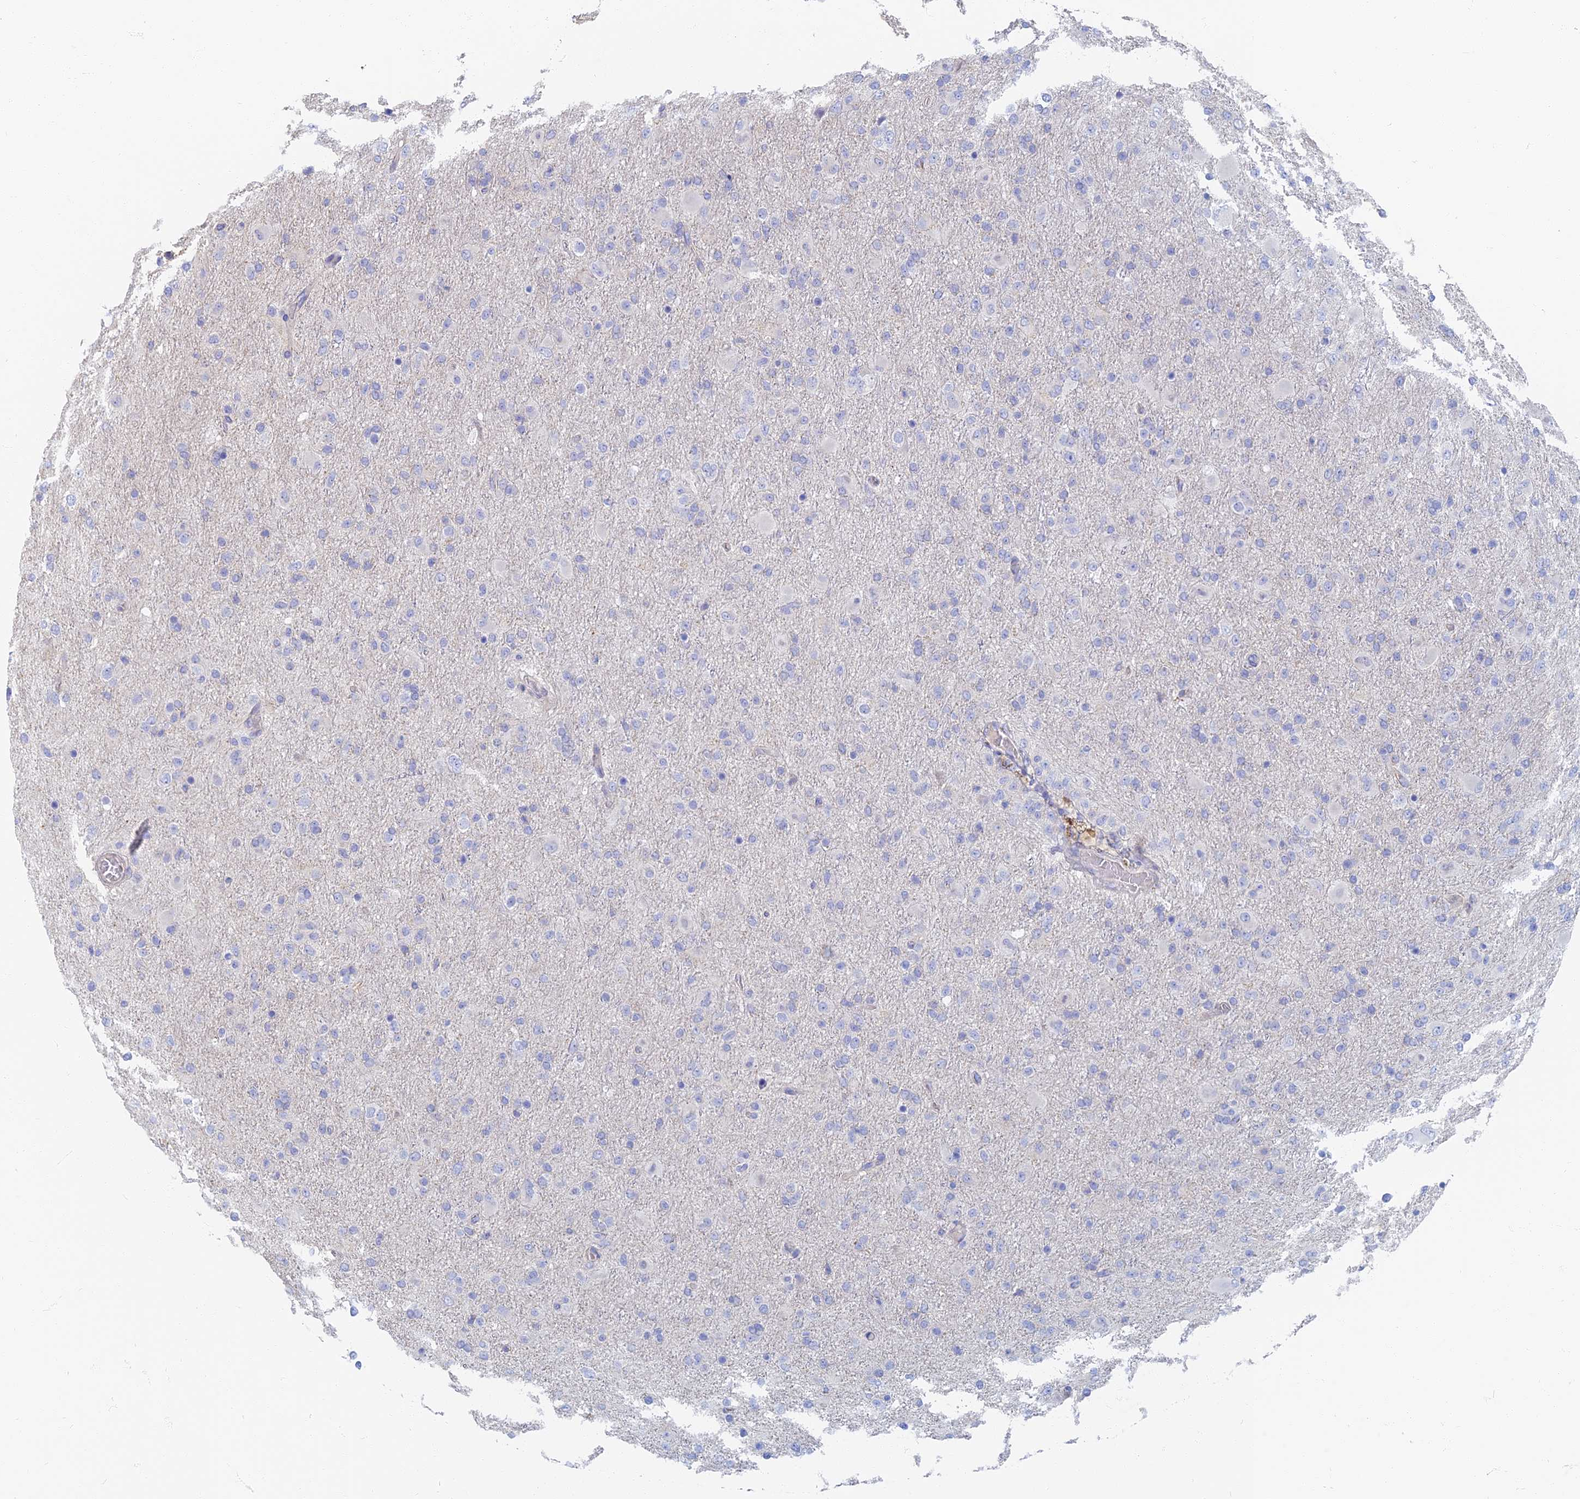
{"staining": {"intensity": "negative", "quantity": "none", "location": "none"}, "tissue": "glioma", "cell_type": "Tumor cells", "image_type": "cancer", "snomed": [{"axis": "morphology", "description": "Glioma, malignant, Low grade"}, {"axis": "topography", "description": "Brain"}], "caption": "DAB (3,3'-diaminobenzidine) immunohistochemical staining of human glioma reveals no significant positivity in tumor cells.", "gene": "TMEM44", "patient": {"sex": "male", "age": 65}}